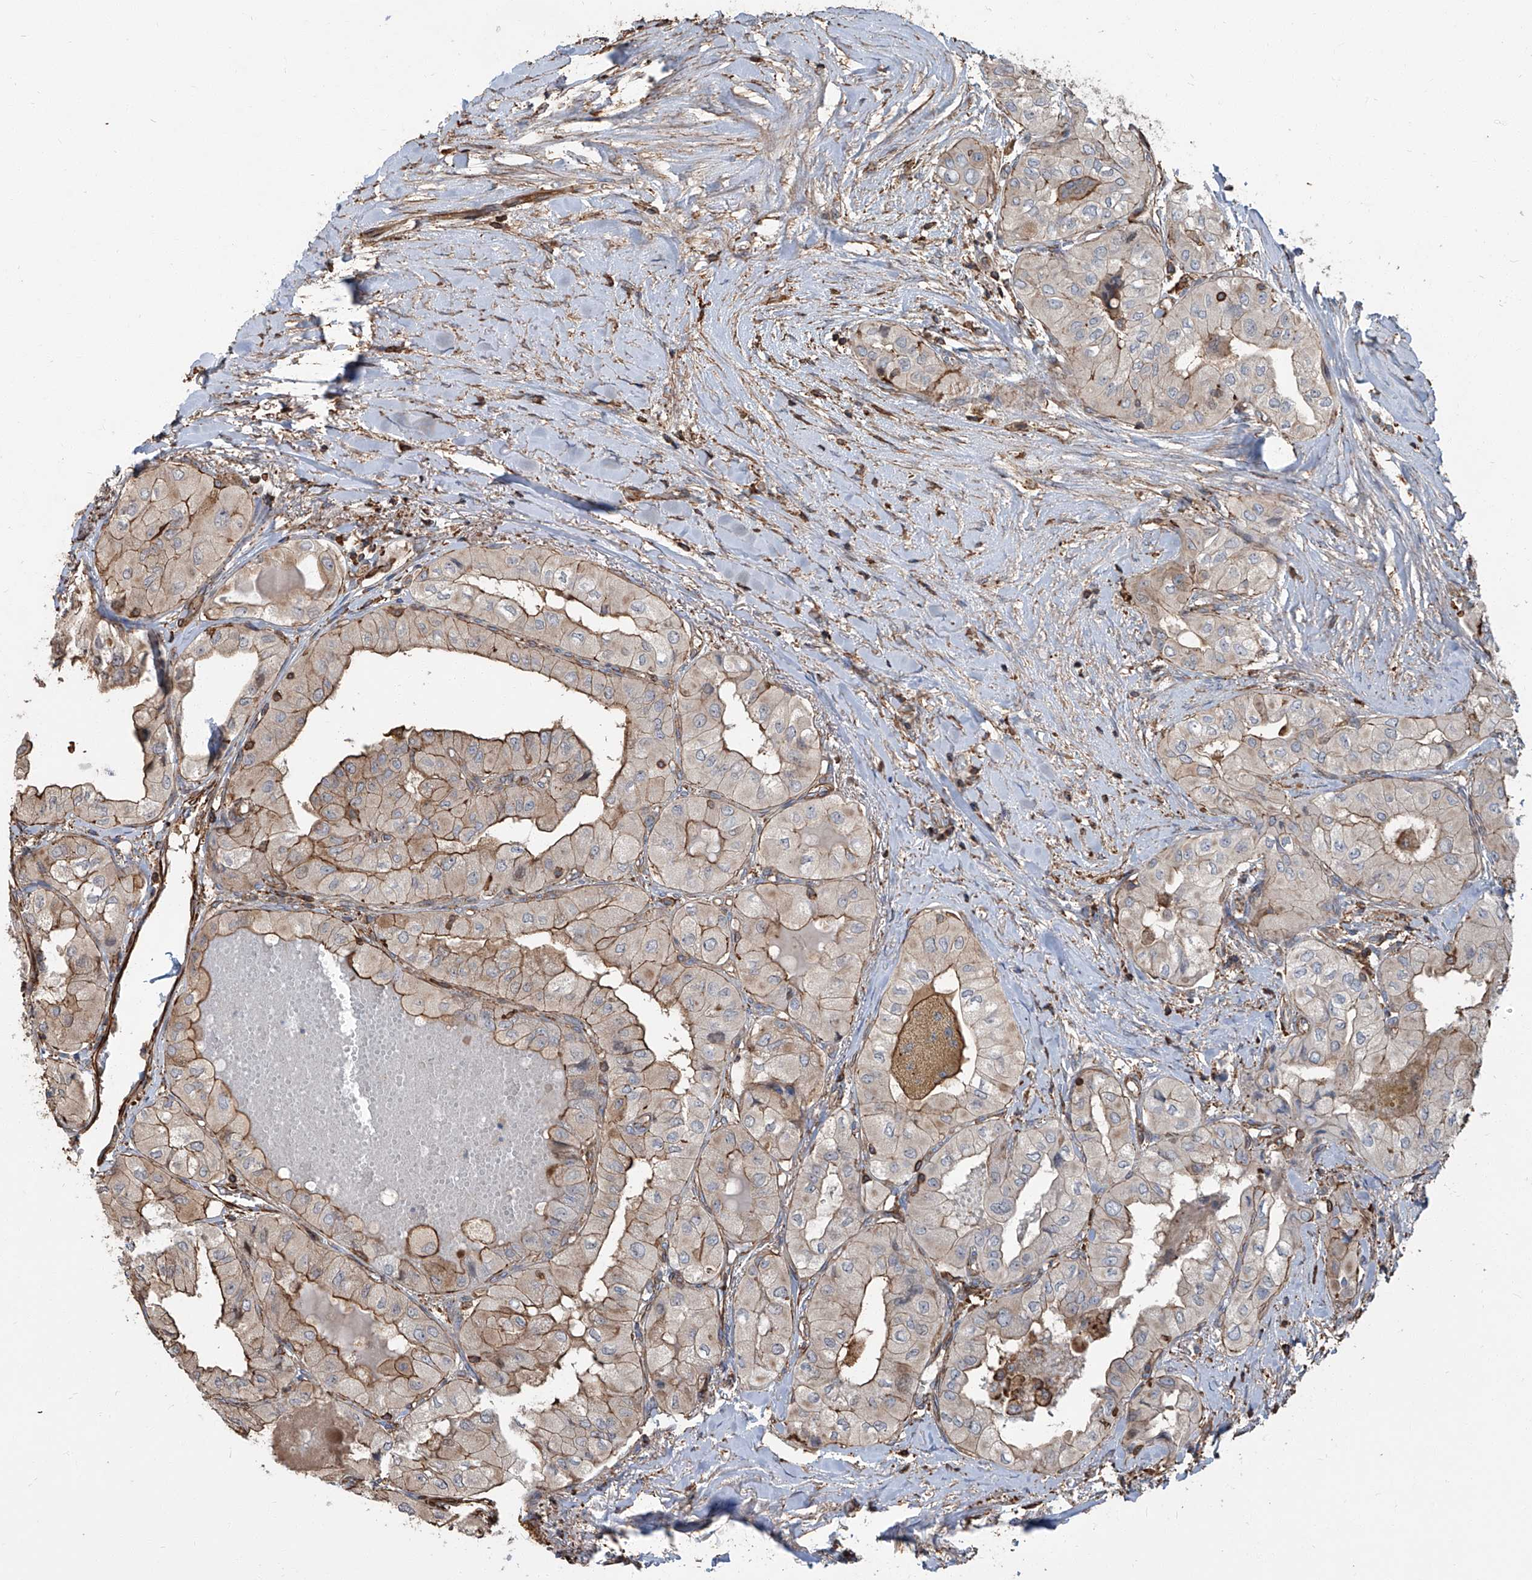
{"staining": {"intensity": "moderate", "quantity": "25%-75%", "location": "cytoplasmic/membranous"}, "tissue": "thyroid cancer", "cell_type": "Tumor cells", "image_type": "cancer", "snomed": [{"axis": "morphology", "description": "Papillary adenocarcinoma, NOS"}, {"axis": "topography", "description": "Thyroid gland"}], "caption": "A photomicrograph of human papillary adenocarcinoma (thyroid) stained for a protein shows moderate cytoplasmic/membranous brown staining in tumor cells.", "gene": "PIEZO2", "patient": {"sex": "female", "age": 59}}